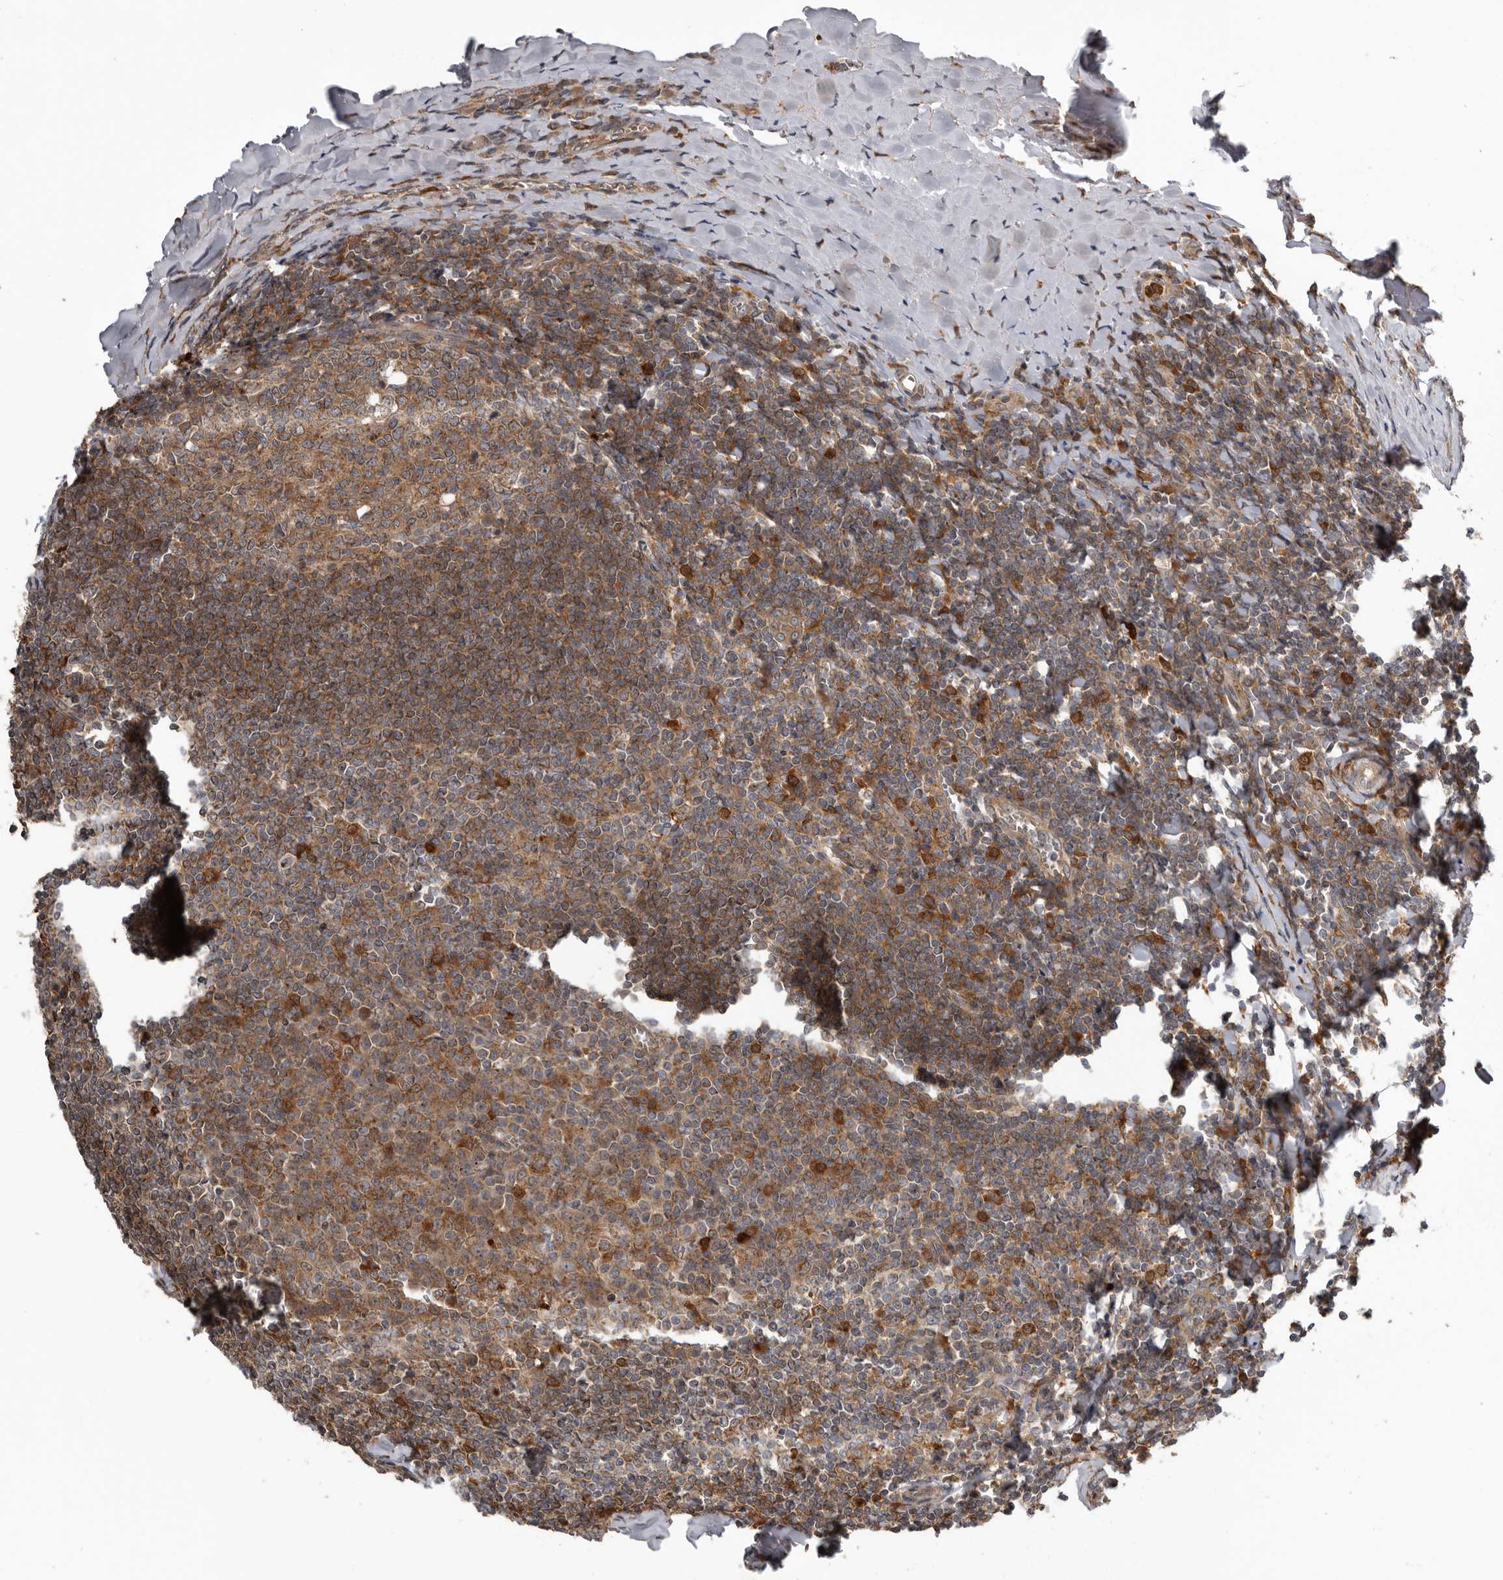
{"staining": {"intensity": "moderate", "quantity": ">75%", "location": "cytoplasmic/membranous"}, "tissue": "tonsil", "cell_type": "Germinal center cells", "image_type": "normal", "snomed": [{"axis": "morphology", "description": "Normal tissue, NOS"}, {"axis": "topography", "description": "Tonsil"}], "caption": "Unremarkable tonsil demonstrates moderate cytoplasmic/membranous expression in about >75% of germinal center cells, visualized by immunohistochemistry.", "gene": "FGFR4", "patient": {"sex": "male", "age": 27}}